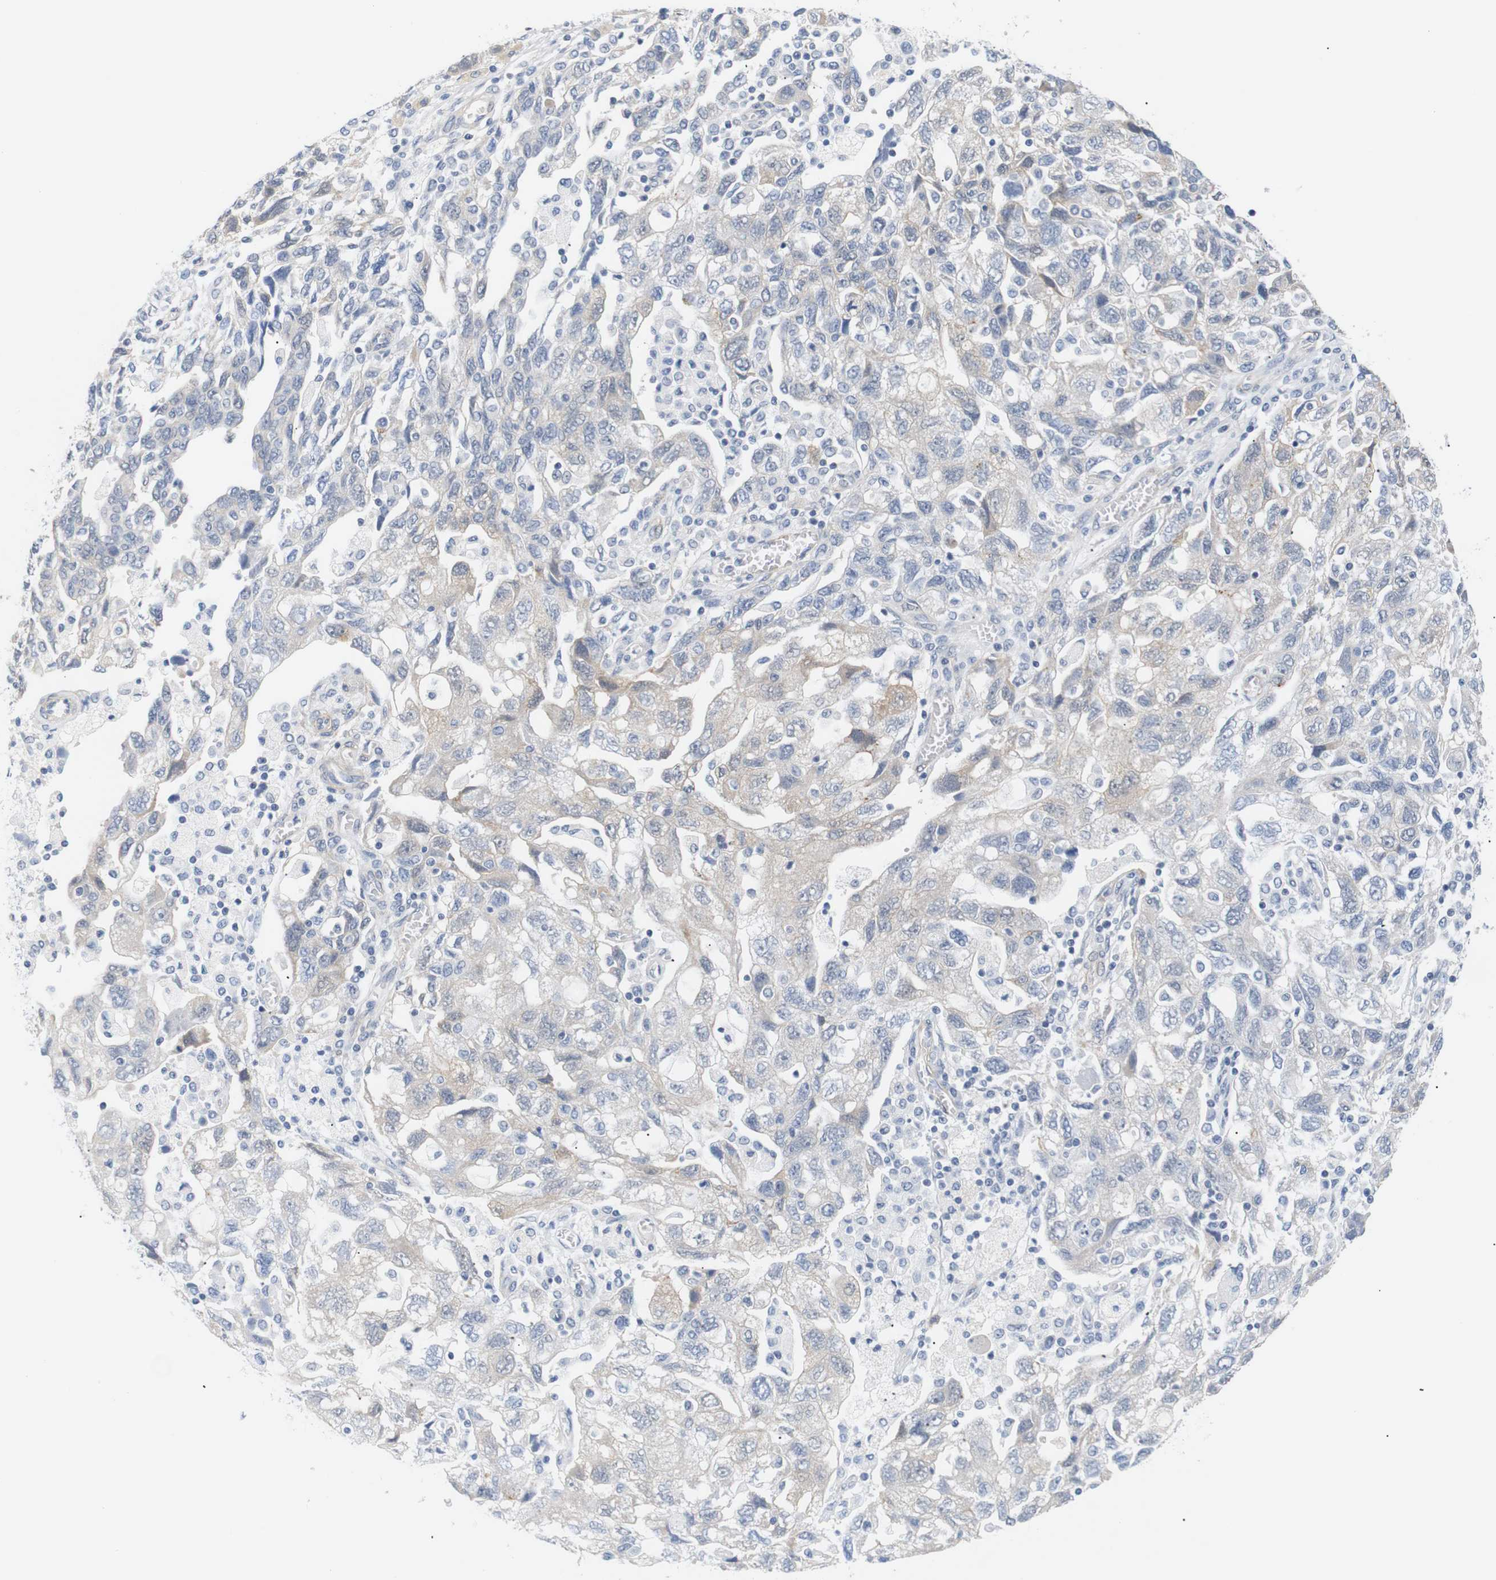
{"staining": {"intensity": "weak", "quantity": "<25%", "location": "cytoplasmic/membranous"}, "tissue": "ovarian cancer", "cell_type": "Tumor cells", "image_type": "cancer", "snomed": [{"axis": "morphology", "description": "Carcinoma, NOS"}, {"axis": "morphology", "description": "Cystadenocarcinoma, serous, NOS"}, {"axis": "topography", "description": "Ovary"}], "caption": "There is no significant staining in tumor cells of ovarian cancer.", "gene": "STMN3", "patient": {"sex": "female", "age": 69}}